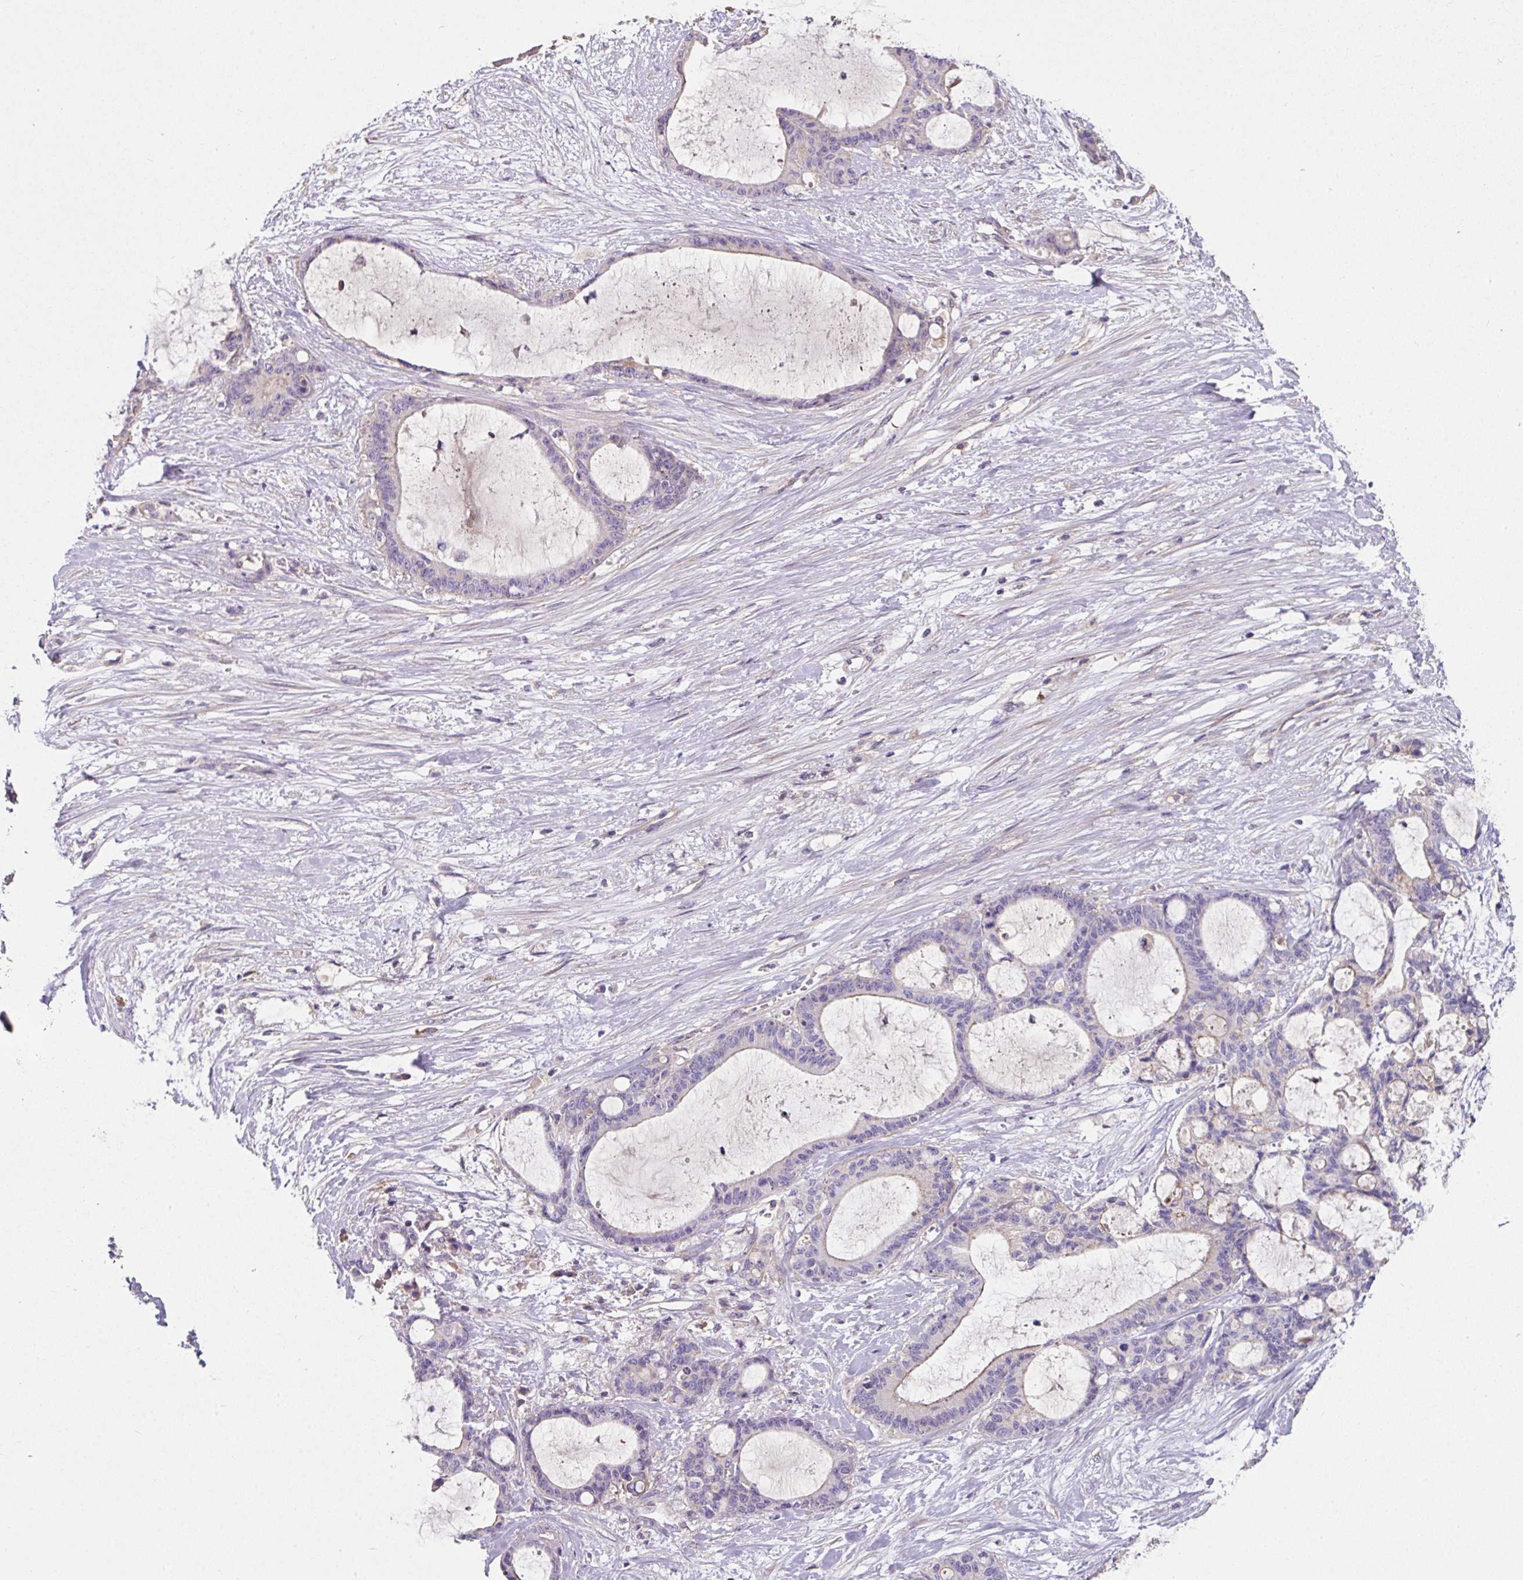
{"staining": {"intensity": "negative", "quantity": "none", "location": "none"}, "tissue": "liver cancer", "cell_type": "Tumor cells", "image_type": "cancer", "snomed": [{"axis": "morphology", "description": "Normal tissue, NOS"}, {"axis": "morphology", "description": "Cholangiocarcinoma"}, {"axis": "topography", "description": "Liver"}, {"axis": "topography", "description": "Peripheral nerve tissue"}], "caption": "Immunohistochemical staining of human liver cancer (cholangiocarcinoma) displays no significant staining in tumor cells. (DAB immunohistochemistry with hematoxylin counter stain).", "gene": "C4orf48", "patient": {"sex": "female", "age": 73}}